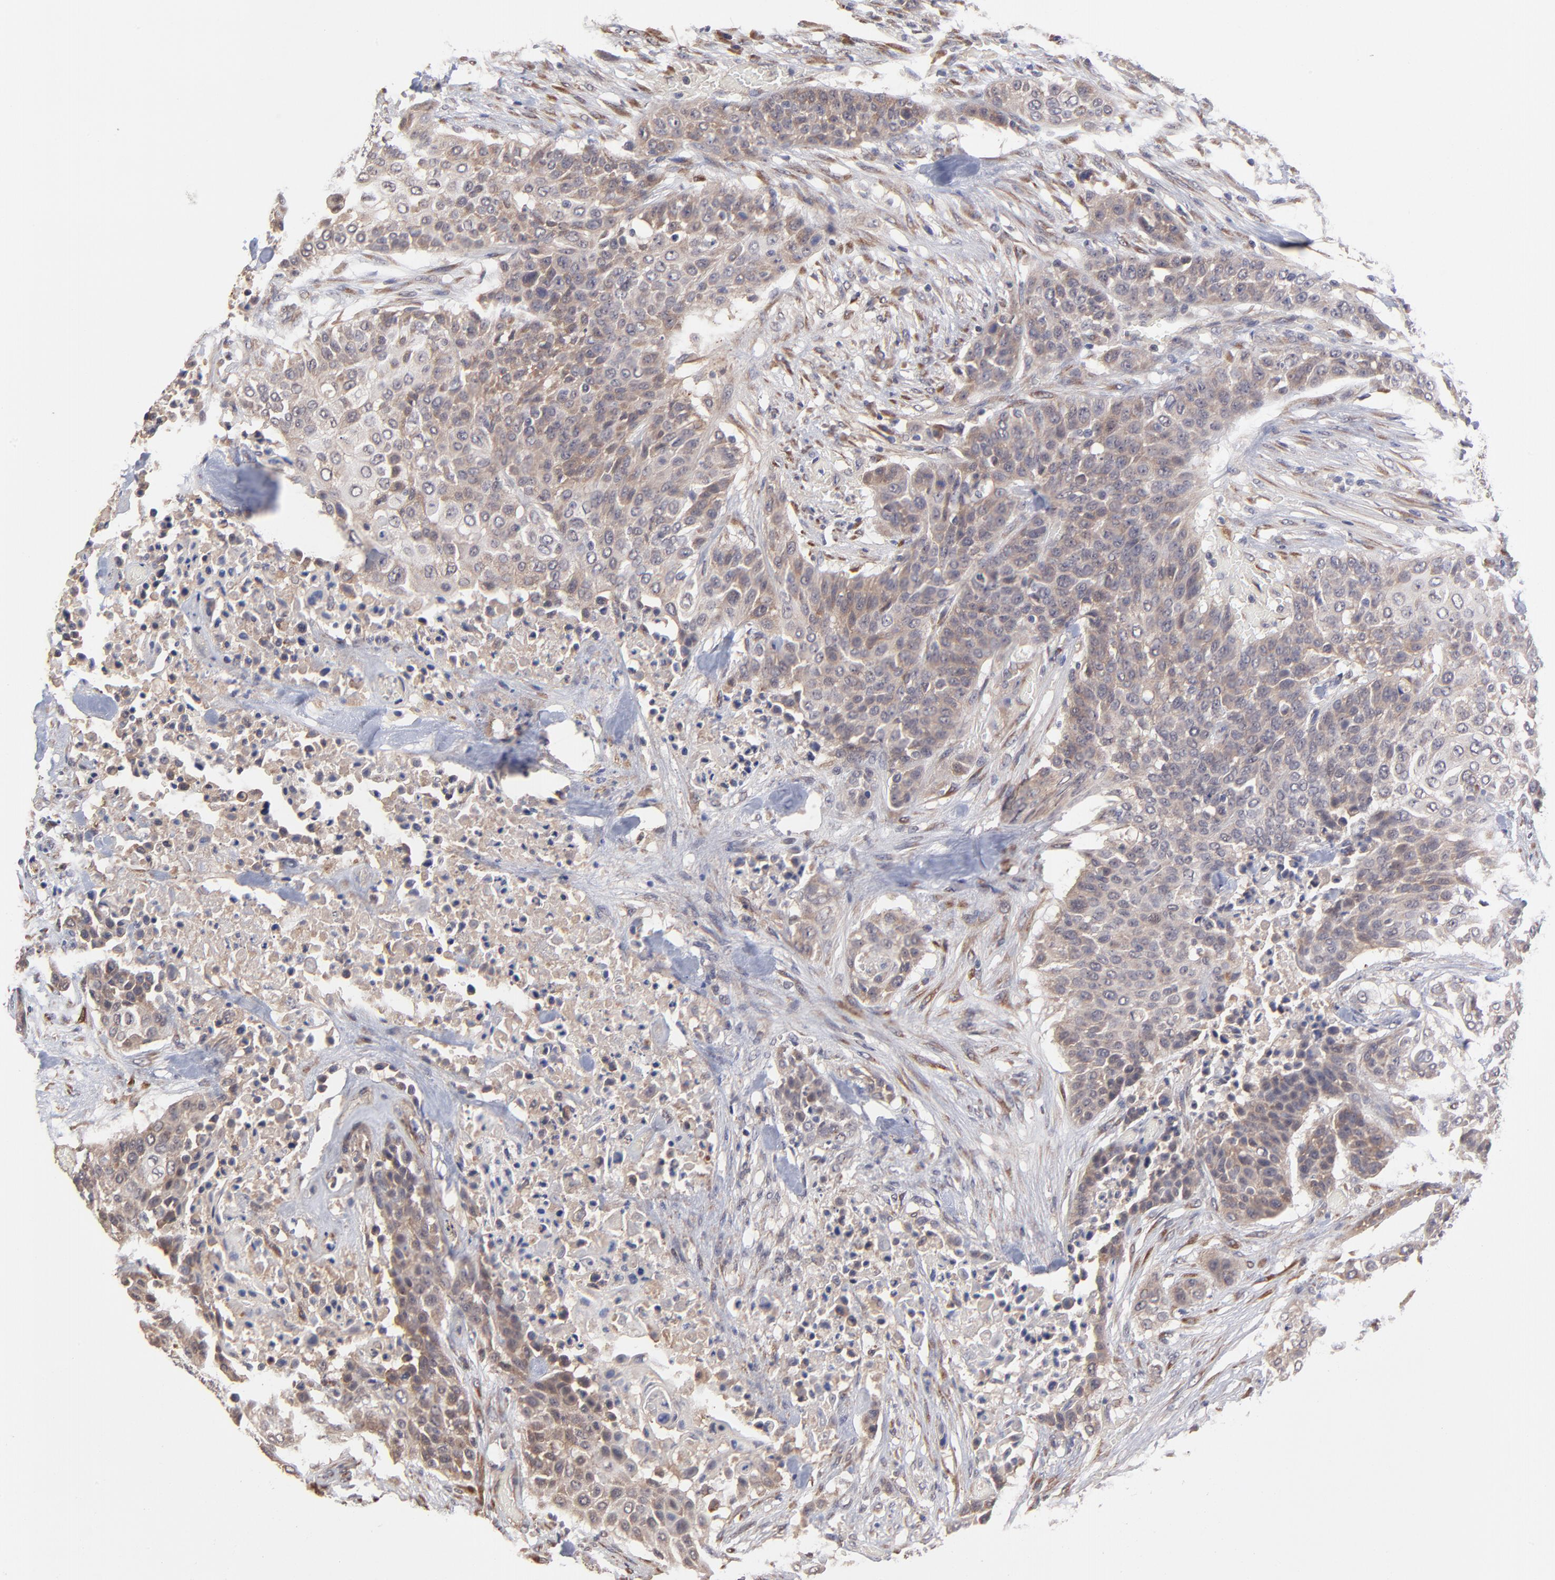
{"staining": {"intensity": "weak", "quantity": ">75%", "location": "cytoplasmic/membranous"}, "tissue": "urothelial cancer", "cell_type": "Tumor cells", "image_type": "cancer", "snomed": [{"axis": "morphology", "description": "Urothelial carcinoma, High grade"}, {"axis": "topography", "description": "Urinary bladder"}], "caption": "The immunohistochemical stain labels weak cytoplasmic/membranous expression in tumor cells of high-grade urothelial carcinoma tissue. (DAB = brown stain, brightfield microscopy at high magnification).", "gene": "CHL1", "patient": {"sex": "male", "age": 74}}